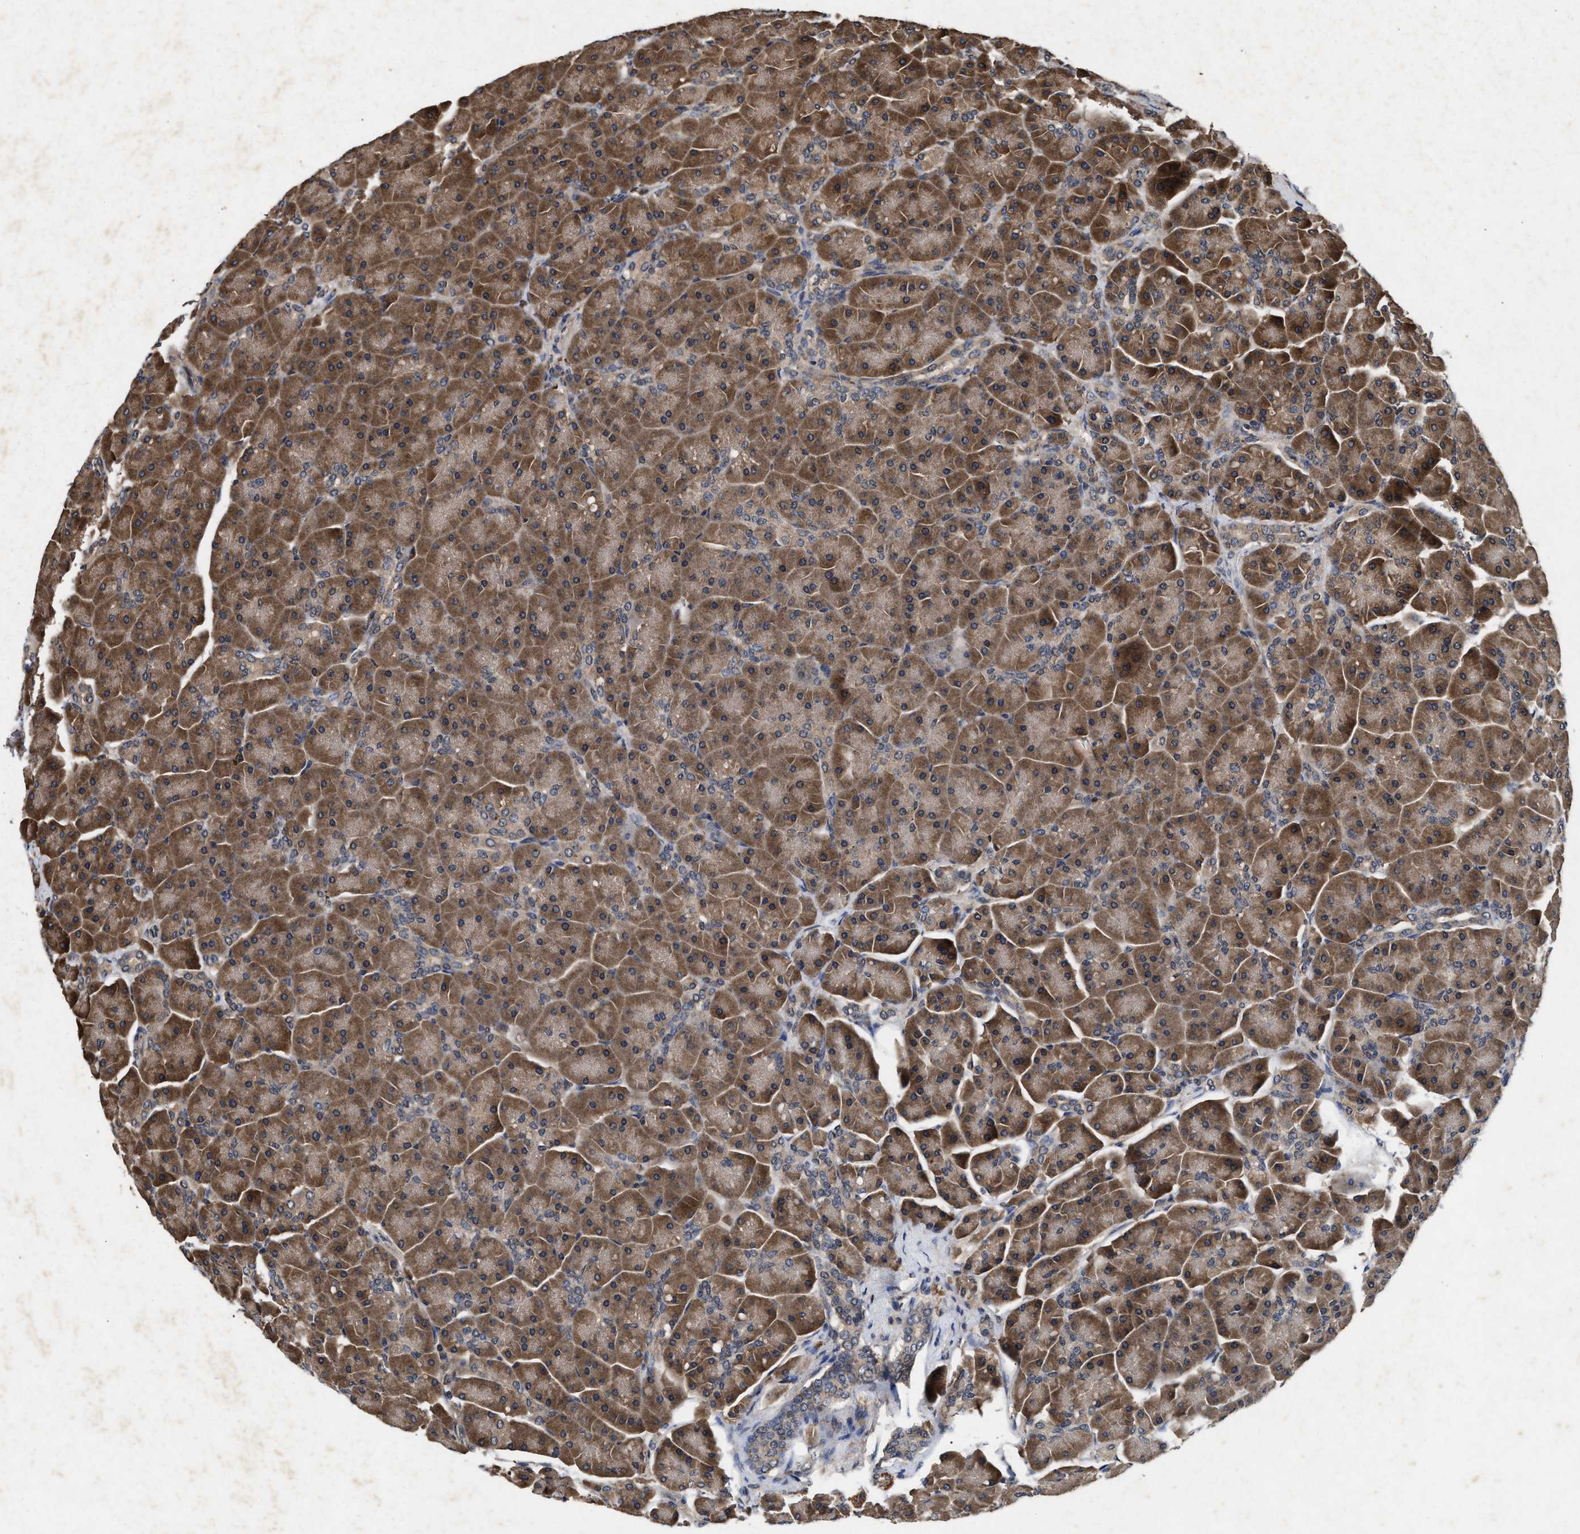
{"staining": {"intensity": "moderate", "quantity": ">75%", "location": "cytoplasmic/membranous"}, "tissue": "pancreas", "cell_type": "Exocrine glandular cells", "image_type": "normal", "snomed": [{"axis": "morphology", "description": "Normal tissue, NOS"}, {"axis": "topography", "description": "Pancreas"}], "caption": "Immunohistochemistry (IHC) of unremarkable pancreas demonstrates medium levels of moderate cytoplasmic/membranous staining in about >75% of exocrine glandular cells.", "gene": "PDAP1", "patient": {"sex": "male", "age": 66}}